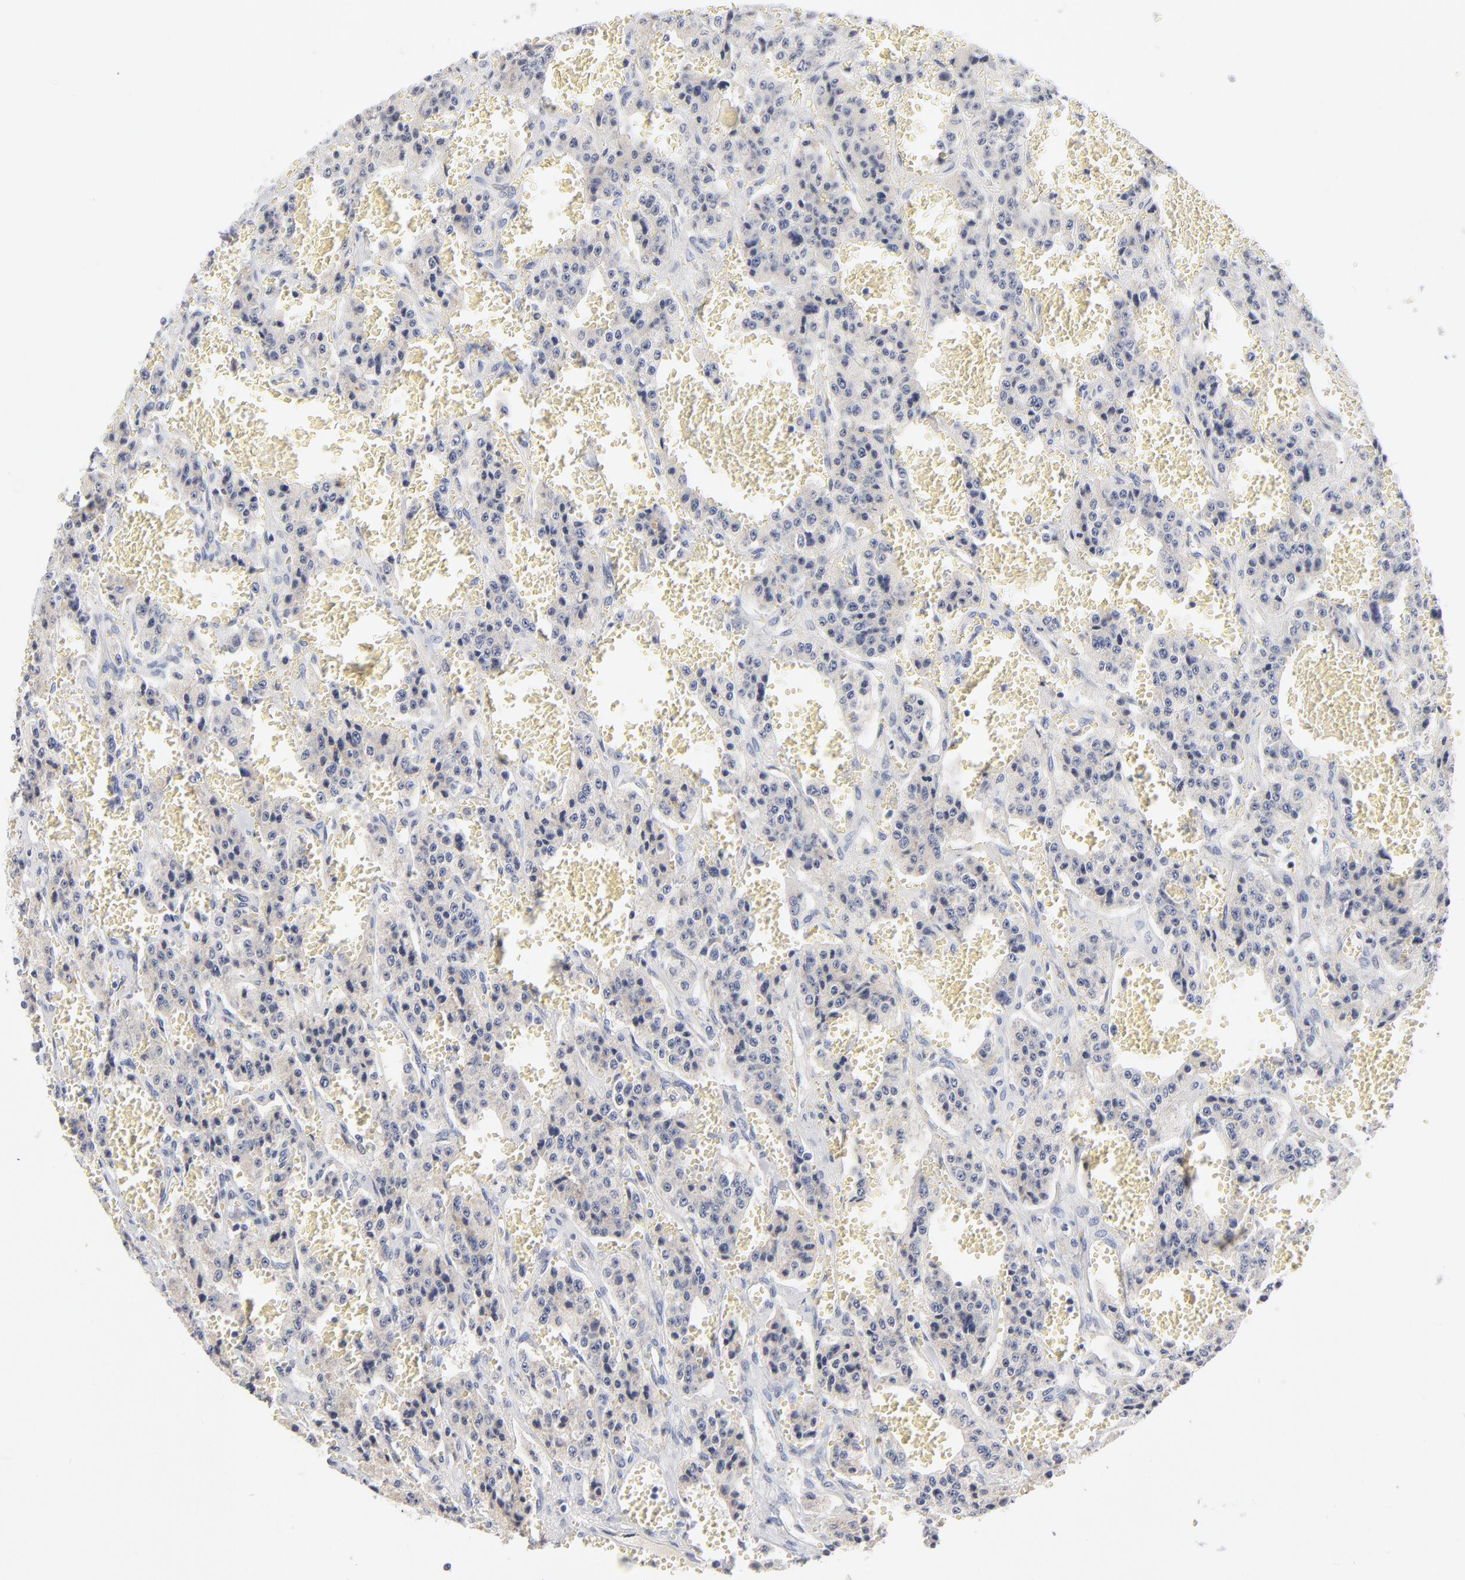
{"staining": {"intensity": "negative", "quantity": "none", "location": "none"}, "tissue": "carcinoid", "cell_type": "Tumor cells", "image_type": "cancer", "snomed": [{"axis": "morphology", "description": "Carcinoid, malignant, NOS"}, {"axis": "topography", "description": "Small intestine"}], "caption": "Immunohistochemistry image of neoplastic tissue: carcinoid stained with DAB exhibits no significant protein expression in tumor cells.", "gene": "F12", "patient": {"sex": "male", "age": 52}}